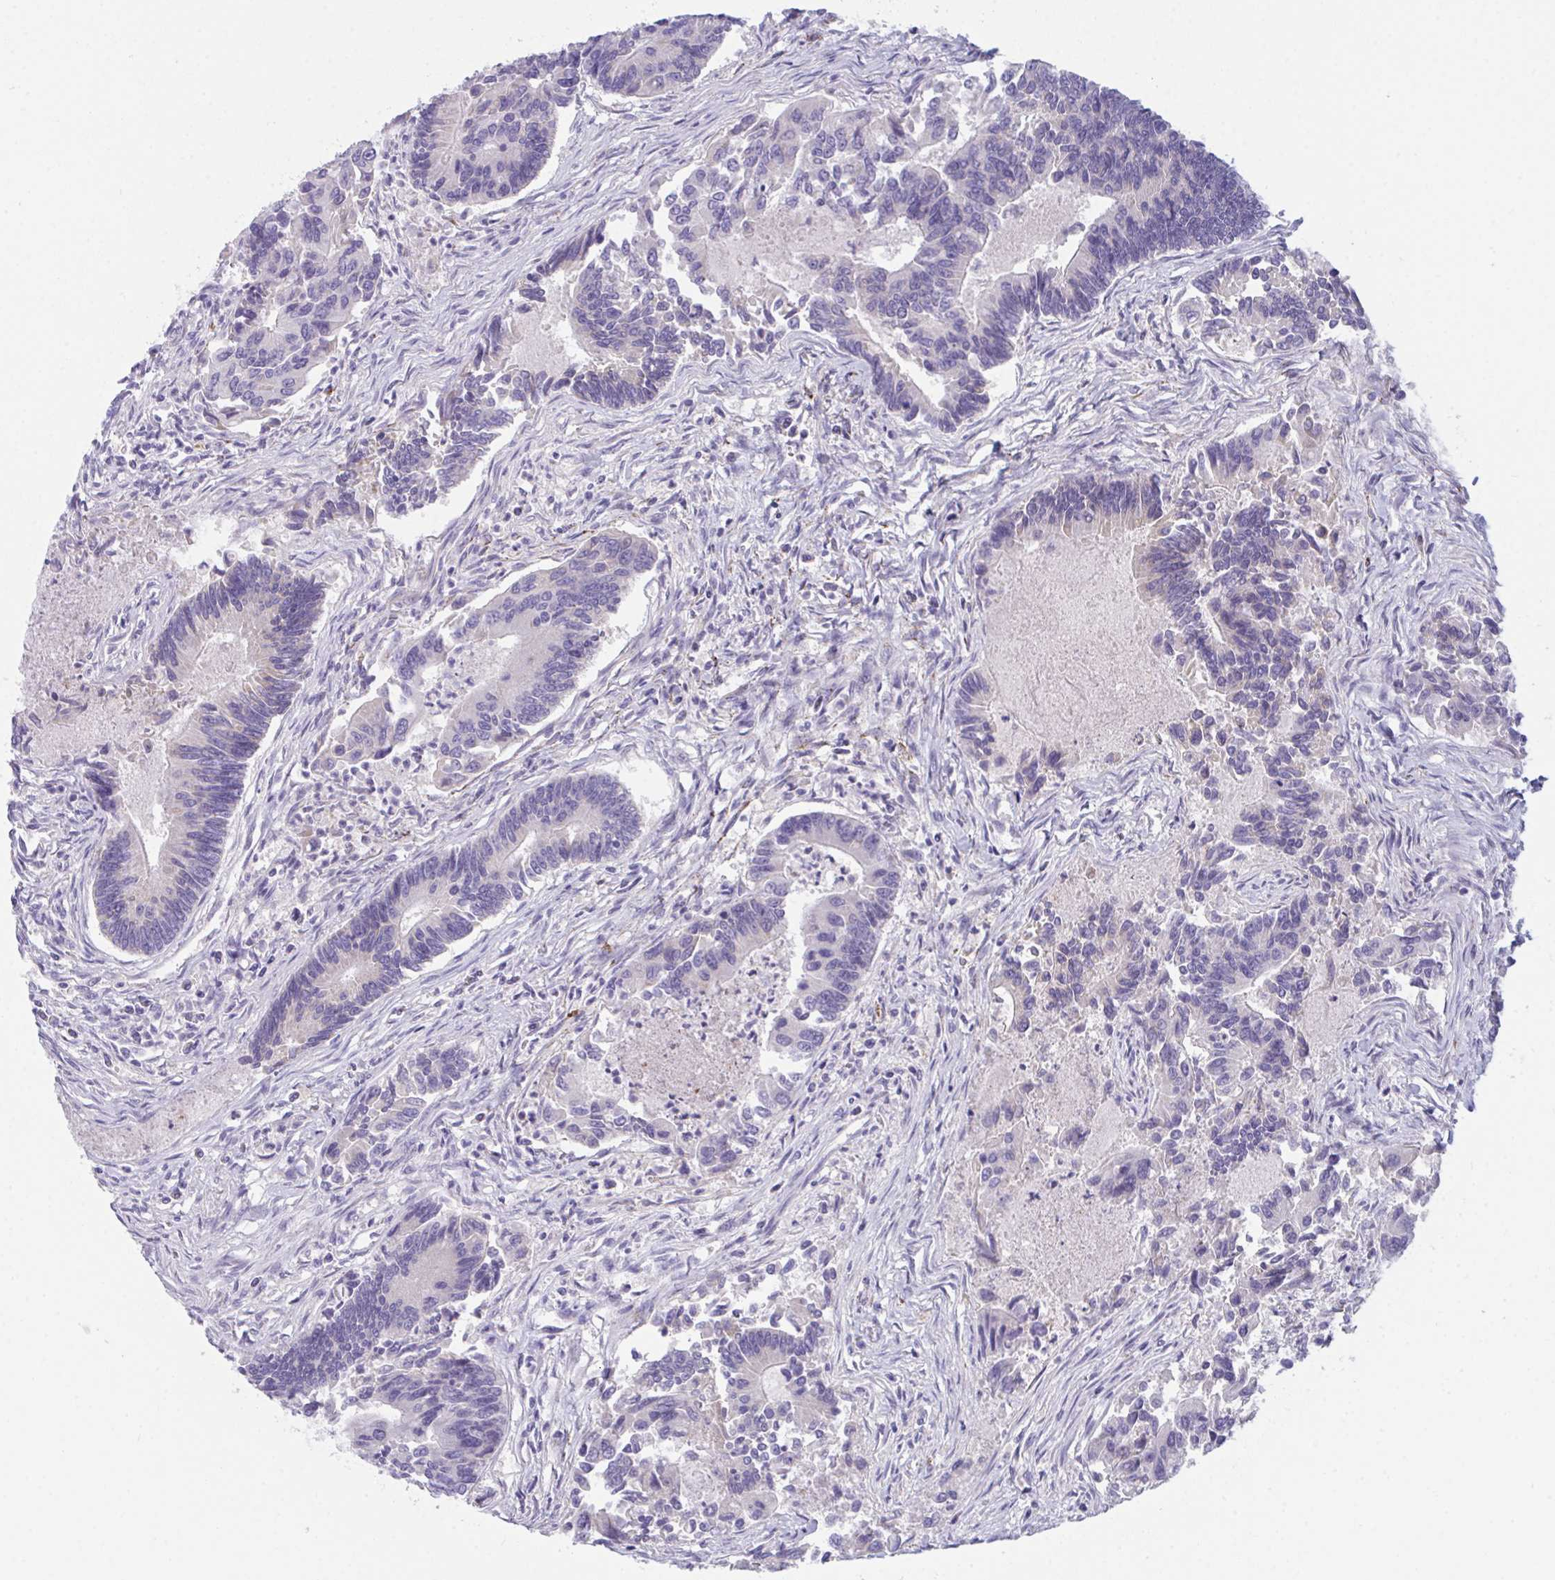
{"staining": {"intensity": "negative", "quantity": "none", "location": "none"}, "tissue": "colorectal cancer", "cell_type": "Tumor cells", "image_type": "cancer", "snomed": [{"axis": "morphology", "description": "Adenocarcinoma, NOS"}, {"axis": "topography", "description": "Colon"}], "caption": "Immunohistochemistry micrograph of human adenocarcinoma (colorectal) stained for a protein (brown), which reveals no positivity in tumor cells.", "gene": "SEMA6B", "patient": {"sex": "female", "age": 67}}